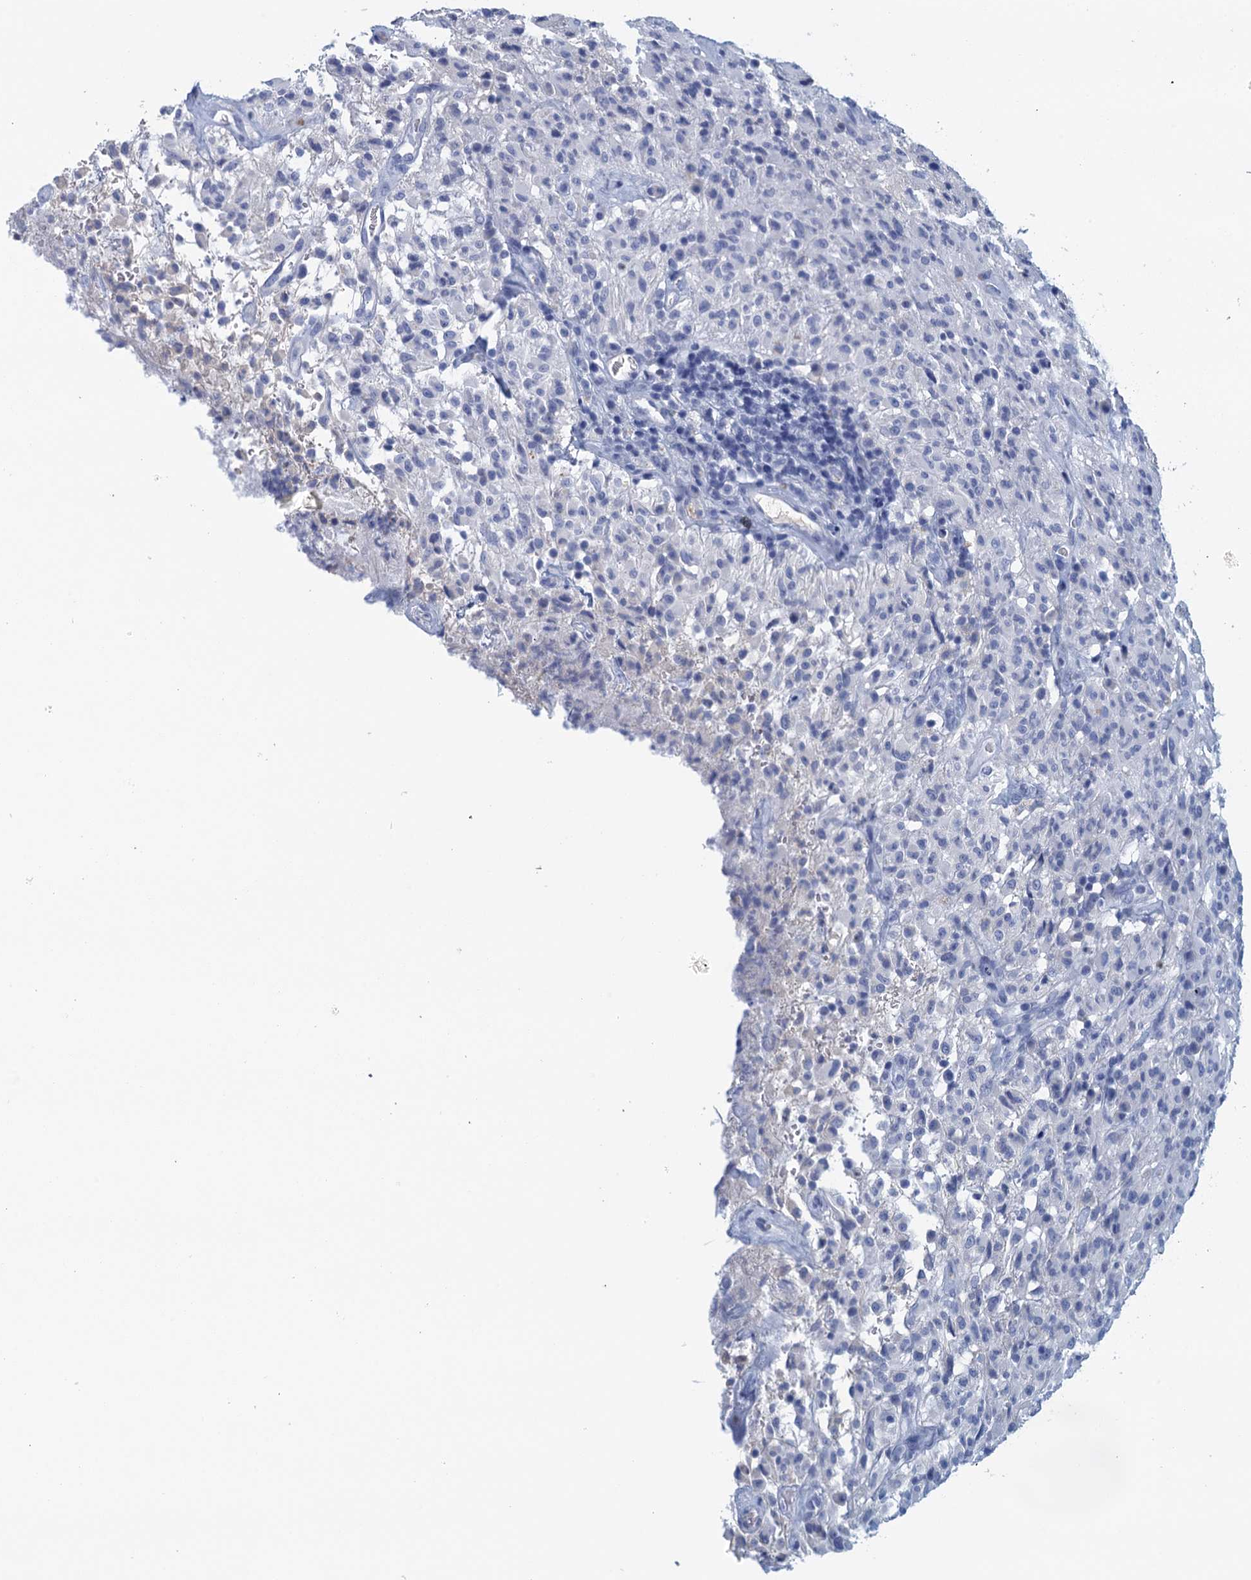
{"staining": {"intensity": "negative", "quantity": "none", "location": "none"}, "tissue": "glioma", "cell_type": "Tumor cells", "image_type": "cancer", "snomed": [{"axis": "morphology", "description": "Glioma, malignant, High grade"}, {"axis": "topography", "description": "Brain"}], "caption": "Malignant high-grade glioma was stained to show a protein in brown. There is no significant positivity in tumor cells. Brightfield microscopy of immunohistochemistry (IHC) stained with DAB (3,3'-diaminobenzidine) (brown) and hematoxylin (blue), captured at high magnification.", "gene": "CYP51A1", "patient": {"sex": "female", "age": 57}}